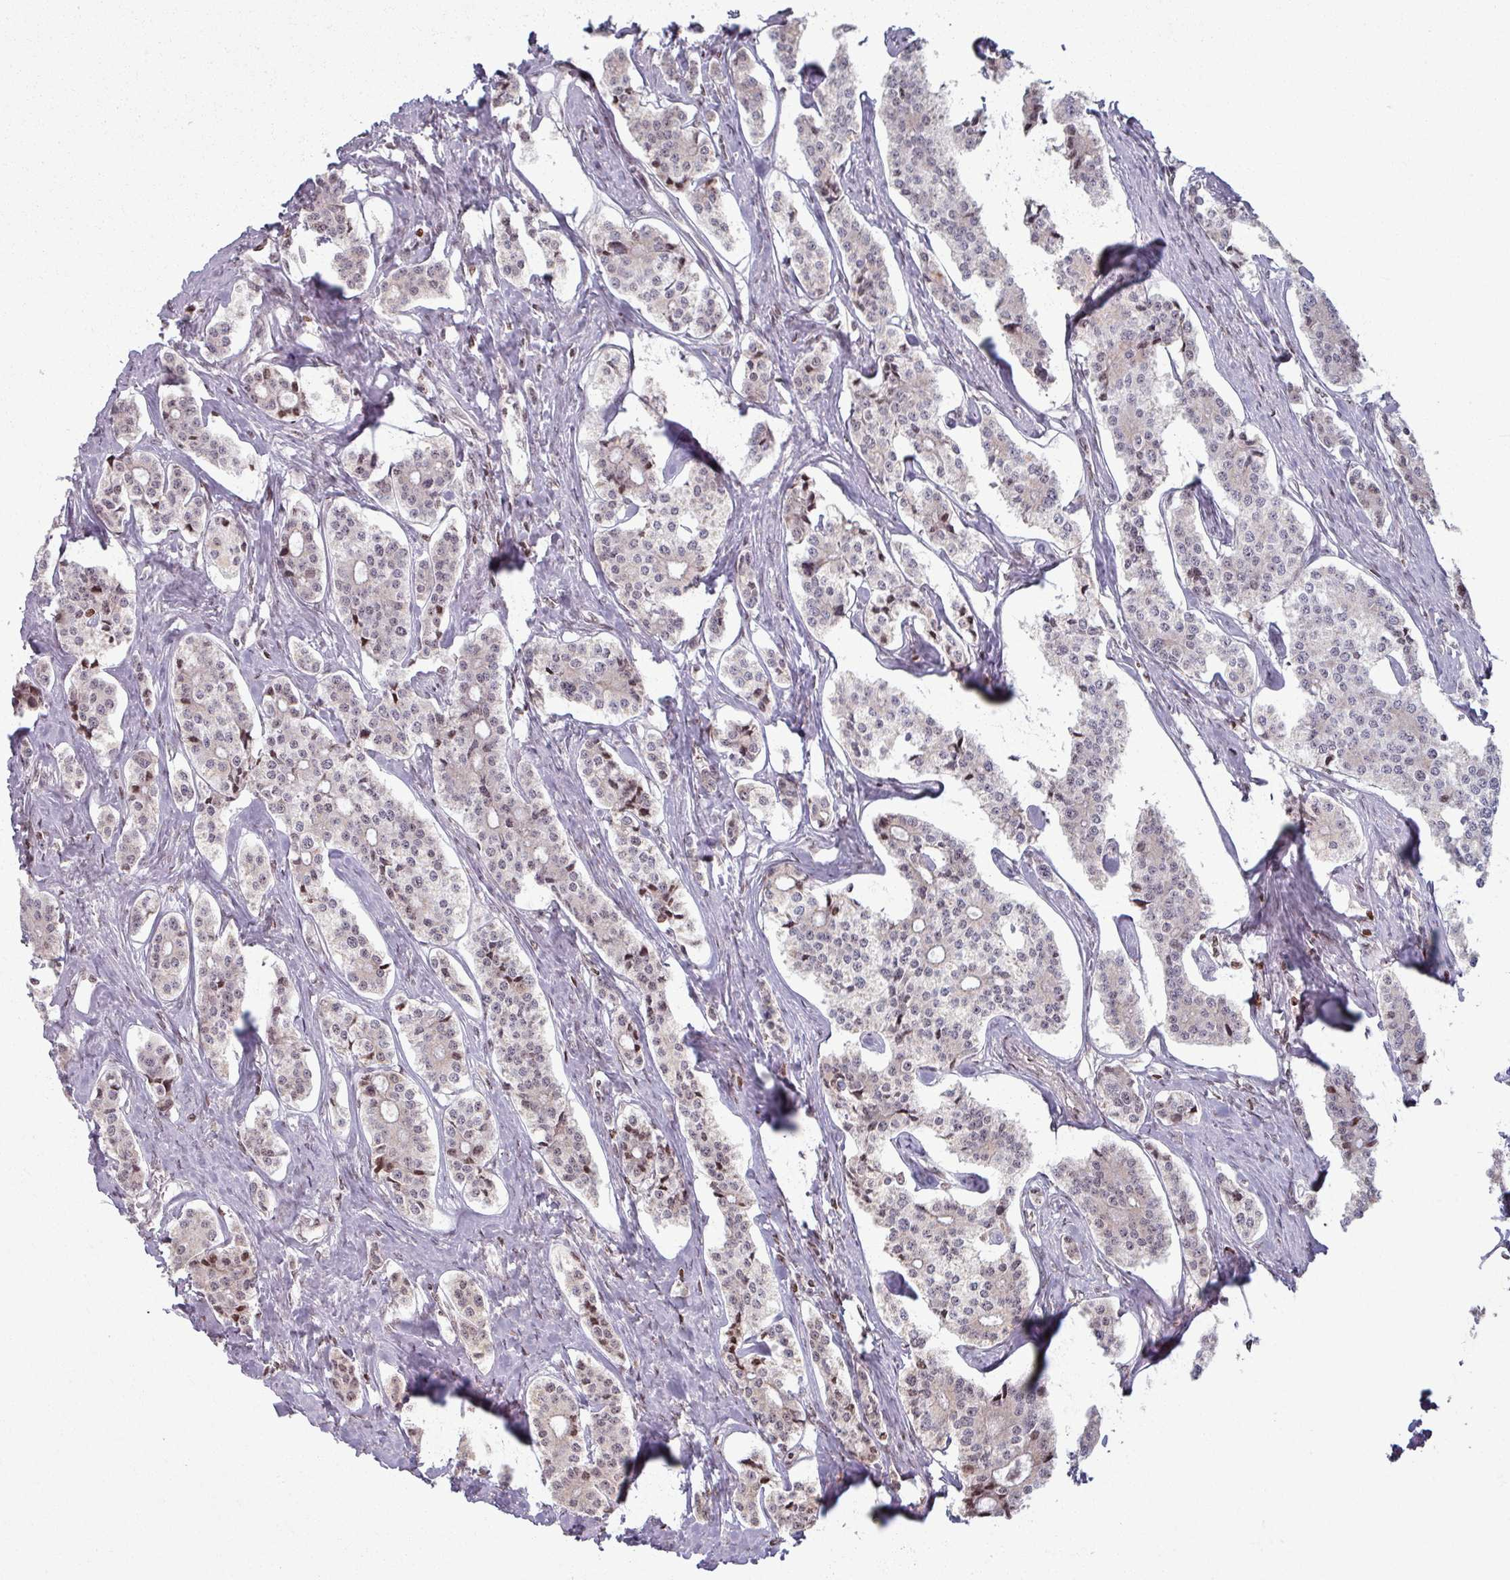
{"staining": {"intensity": "weak", "quantity": "<25%", "location": "nuclear"}, "tissue": "carcinoid", "cell_type": "Tumor cells", "image_type": "cancer", "snomed": [{"axis": "morphology", "description": "Carcinoid, malignant, NOS"}, {"axis": "topography", "description": "Small intestine"}], "caption": "Carcinoid was stained to show a protein in brown. There is no significant expression in tumor cells.", "gene": "NCOR1", "patient": {"sex": "male", "age": 63}}